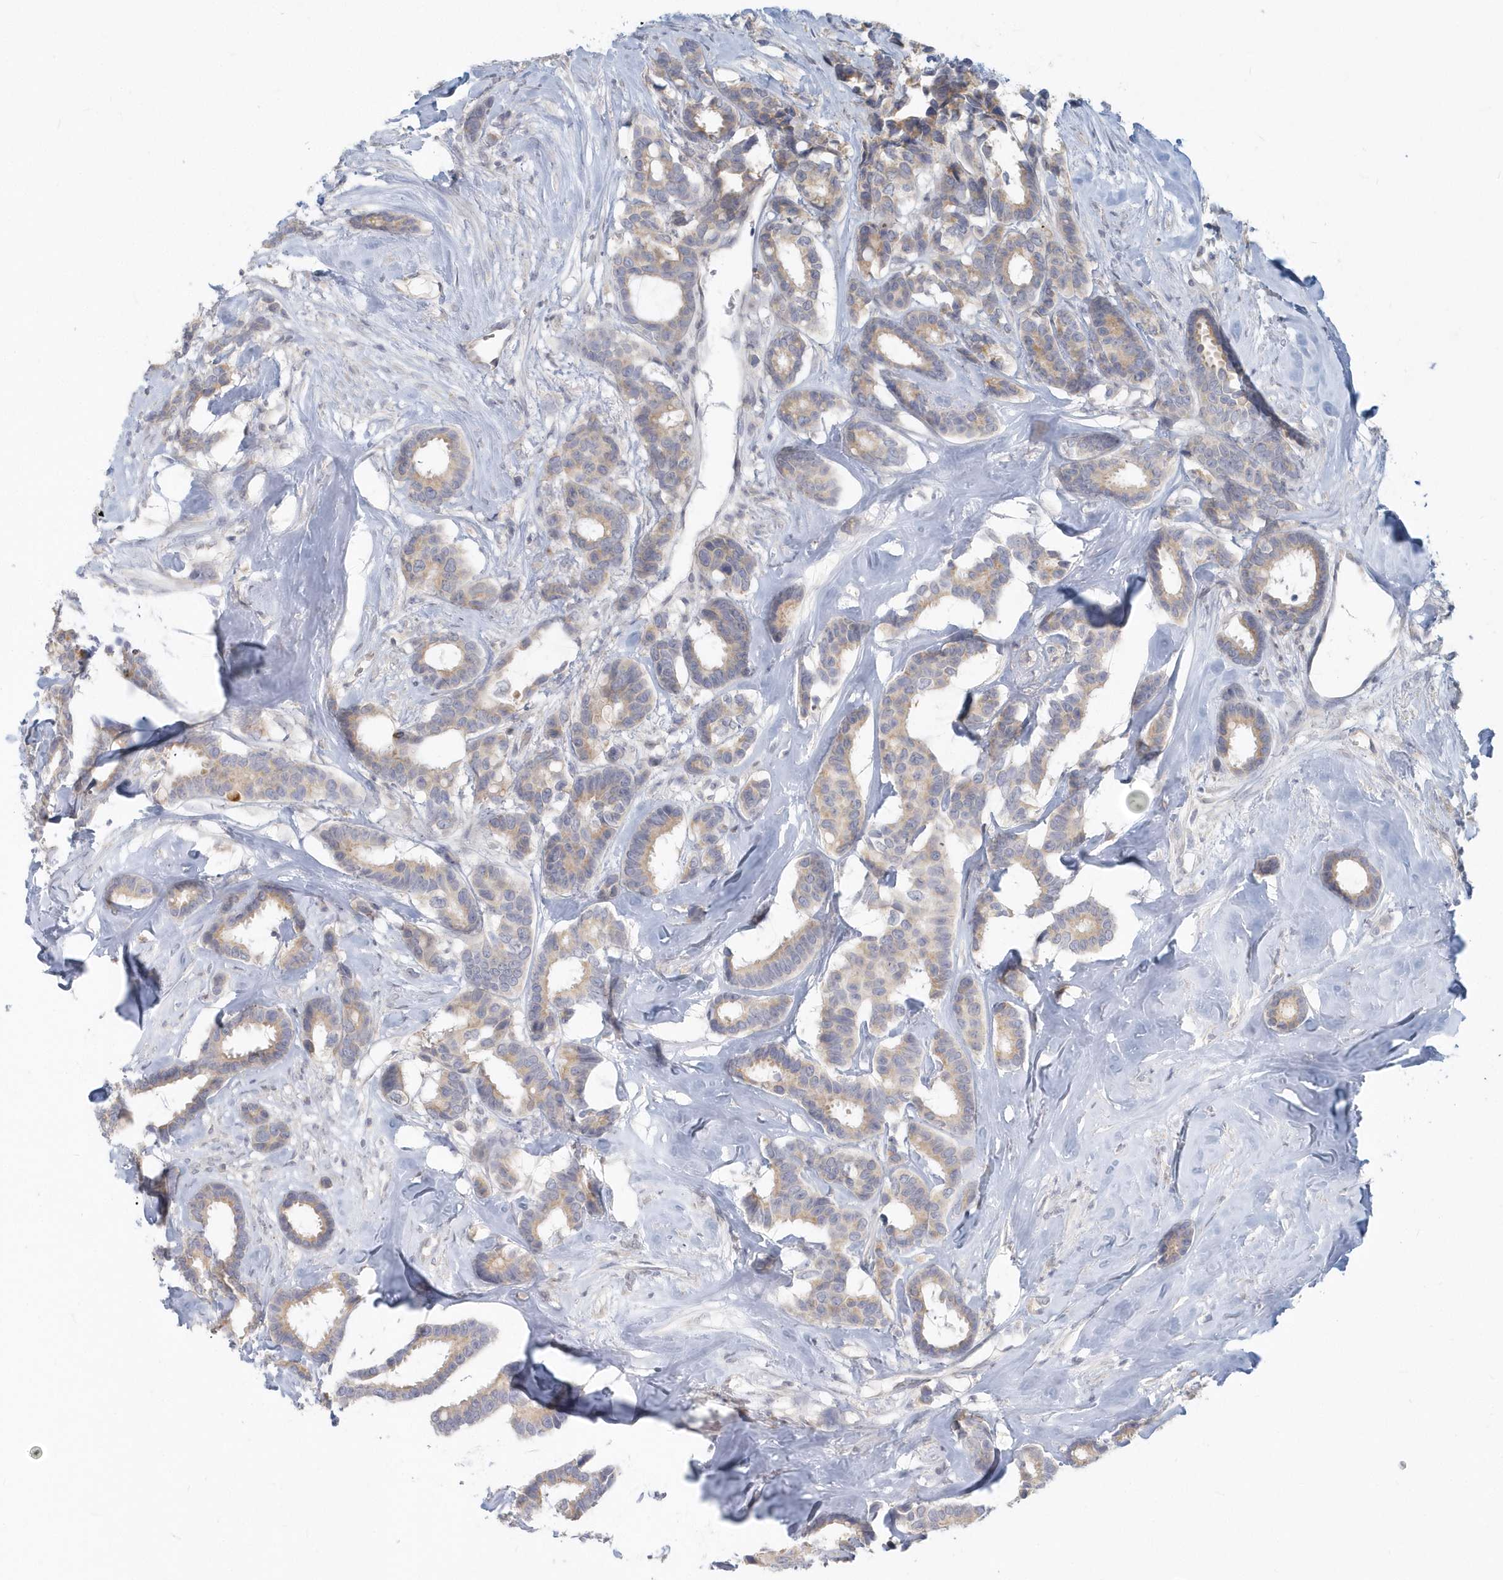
{"staining": {"intensity": "weak", "quantity": ">75%", "location": "cytoplasmic/membranous"}, "tissue": "breast cancer", "cell_type": "Tumor cells", "image_type": "cancer", "snomed": [{"axis": "morphology", "description": "Duct carcinoma"}, {"axis": "topography", "description": "Breast"}], "caption": "A brown stain shows weak cytoplasmic/membranous expression of a protein in breast infiltrating ductal carcinoma tumor cells. The protein is shown in brown color, while the nuclei are stained blue.", "gene": "NAPB", "patient": {"sex": "female", "age": 87}}